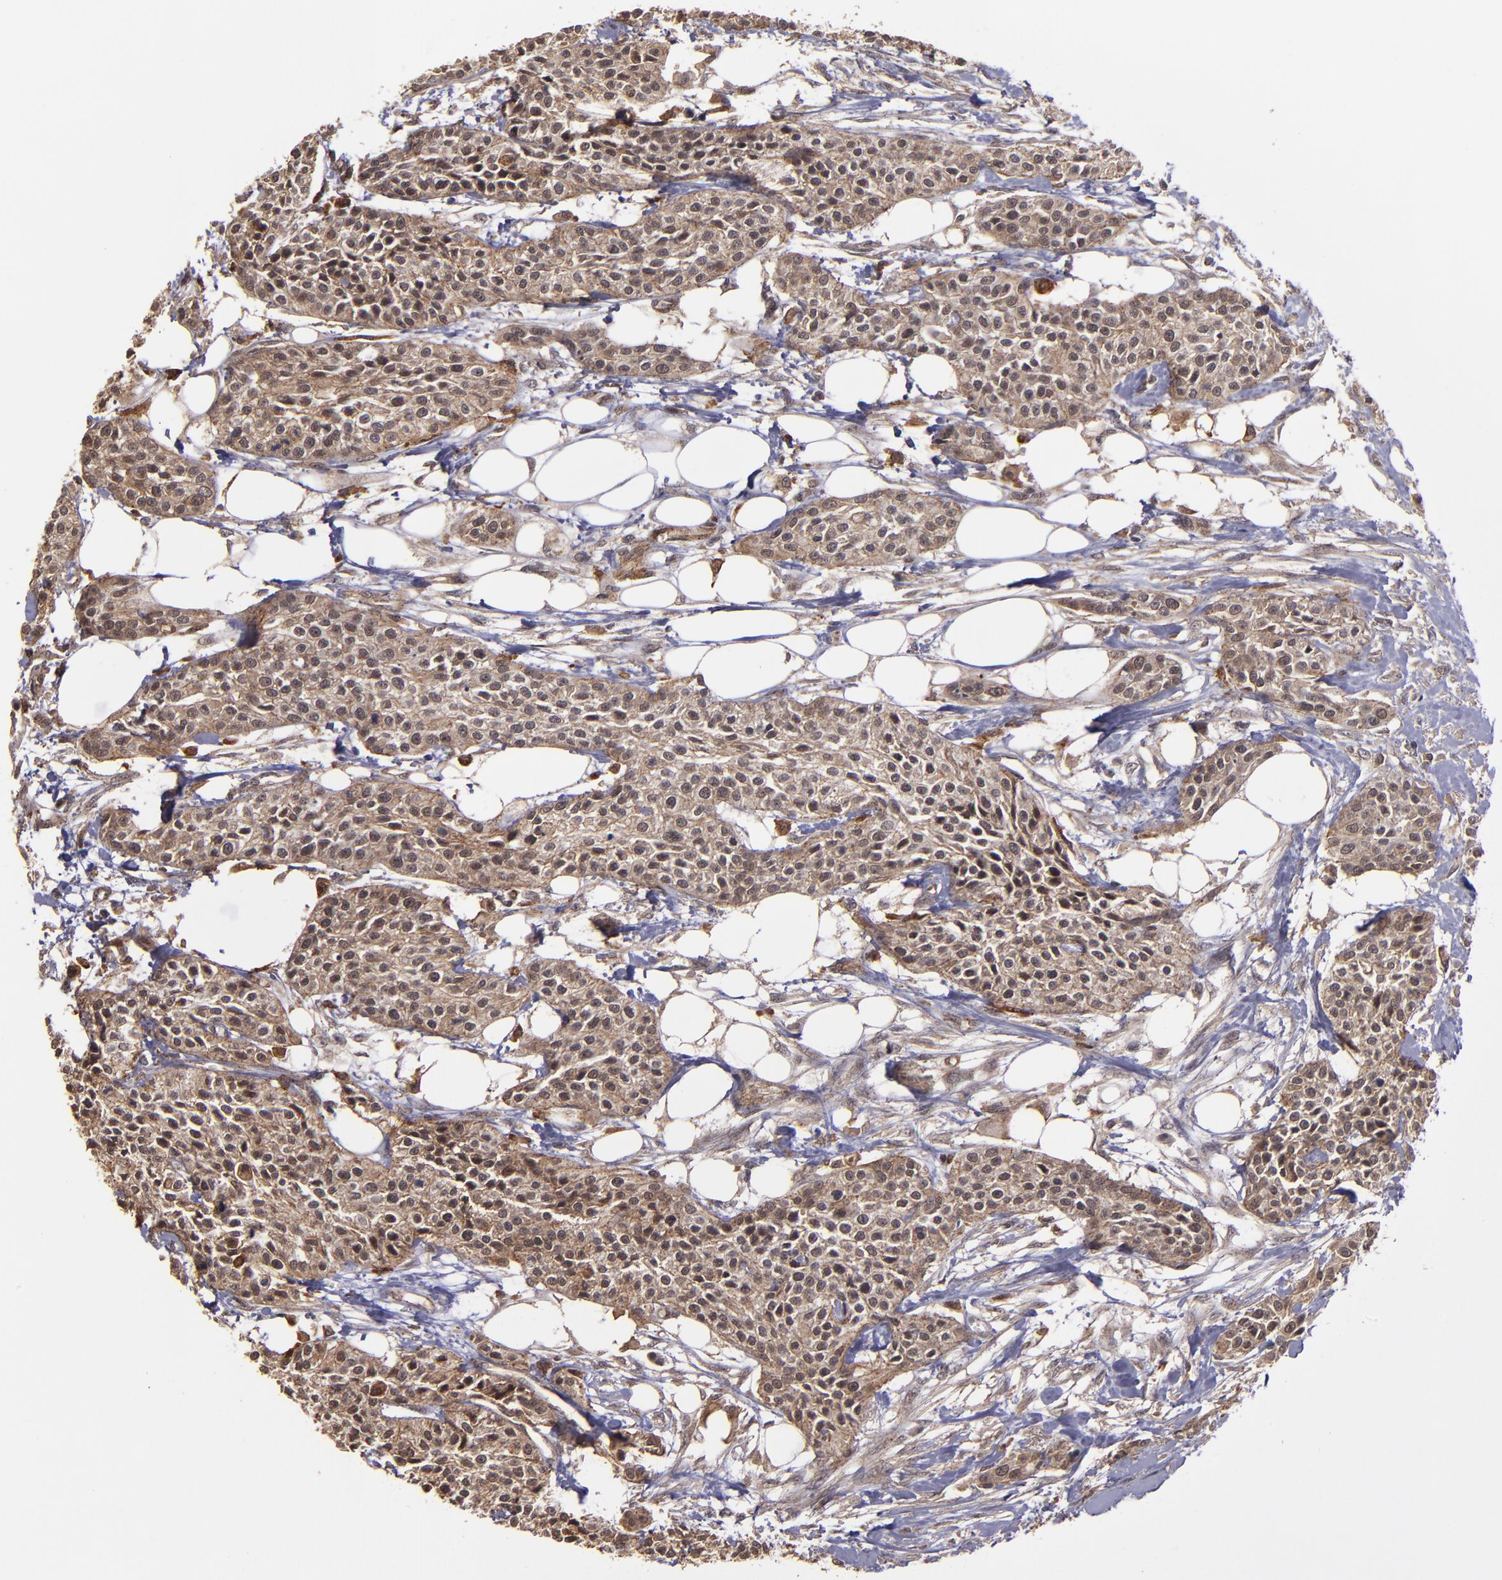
{"staining": {"intensity": "moderate", "quantity": ">75%", "location": "cytoplasmic/membranous"}, "tissue": "urothelial cancer", "cell_type": "Tumor cells", "image_type": "cancer", "snomed": [{"axis": "morphology", "description": "Urothelial carcinoma, High grade"}, {"axis": "topography", "description": "Urinary bladder"}], "caption": "The photomicrograph displays a brown stain indicating the presence of a protein in the cytoplasmic/membranous of tumor cells in urothelial carcinoma (high-grade).", "gene": "SIPA1L1", "patient": {"sex": "male", "age": 56}}